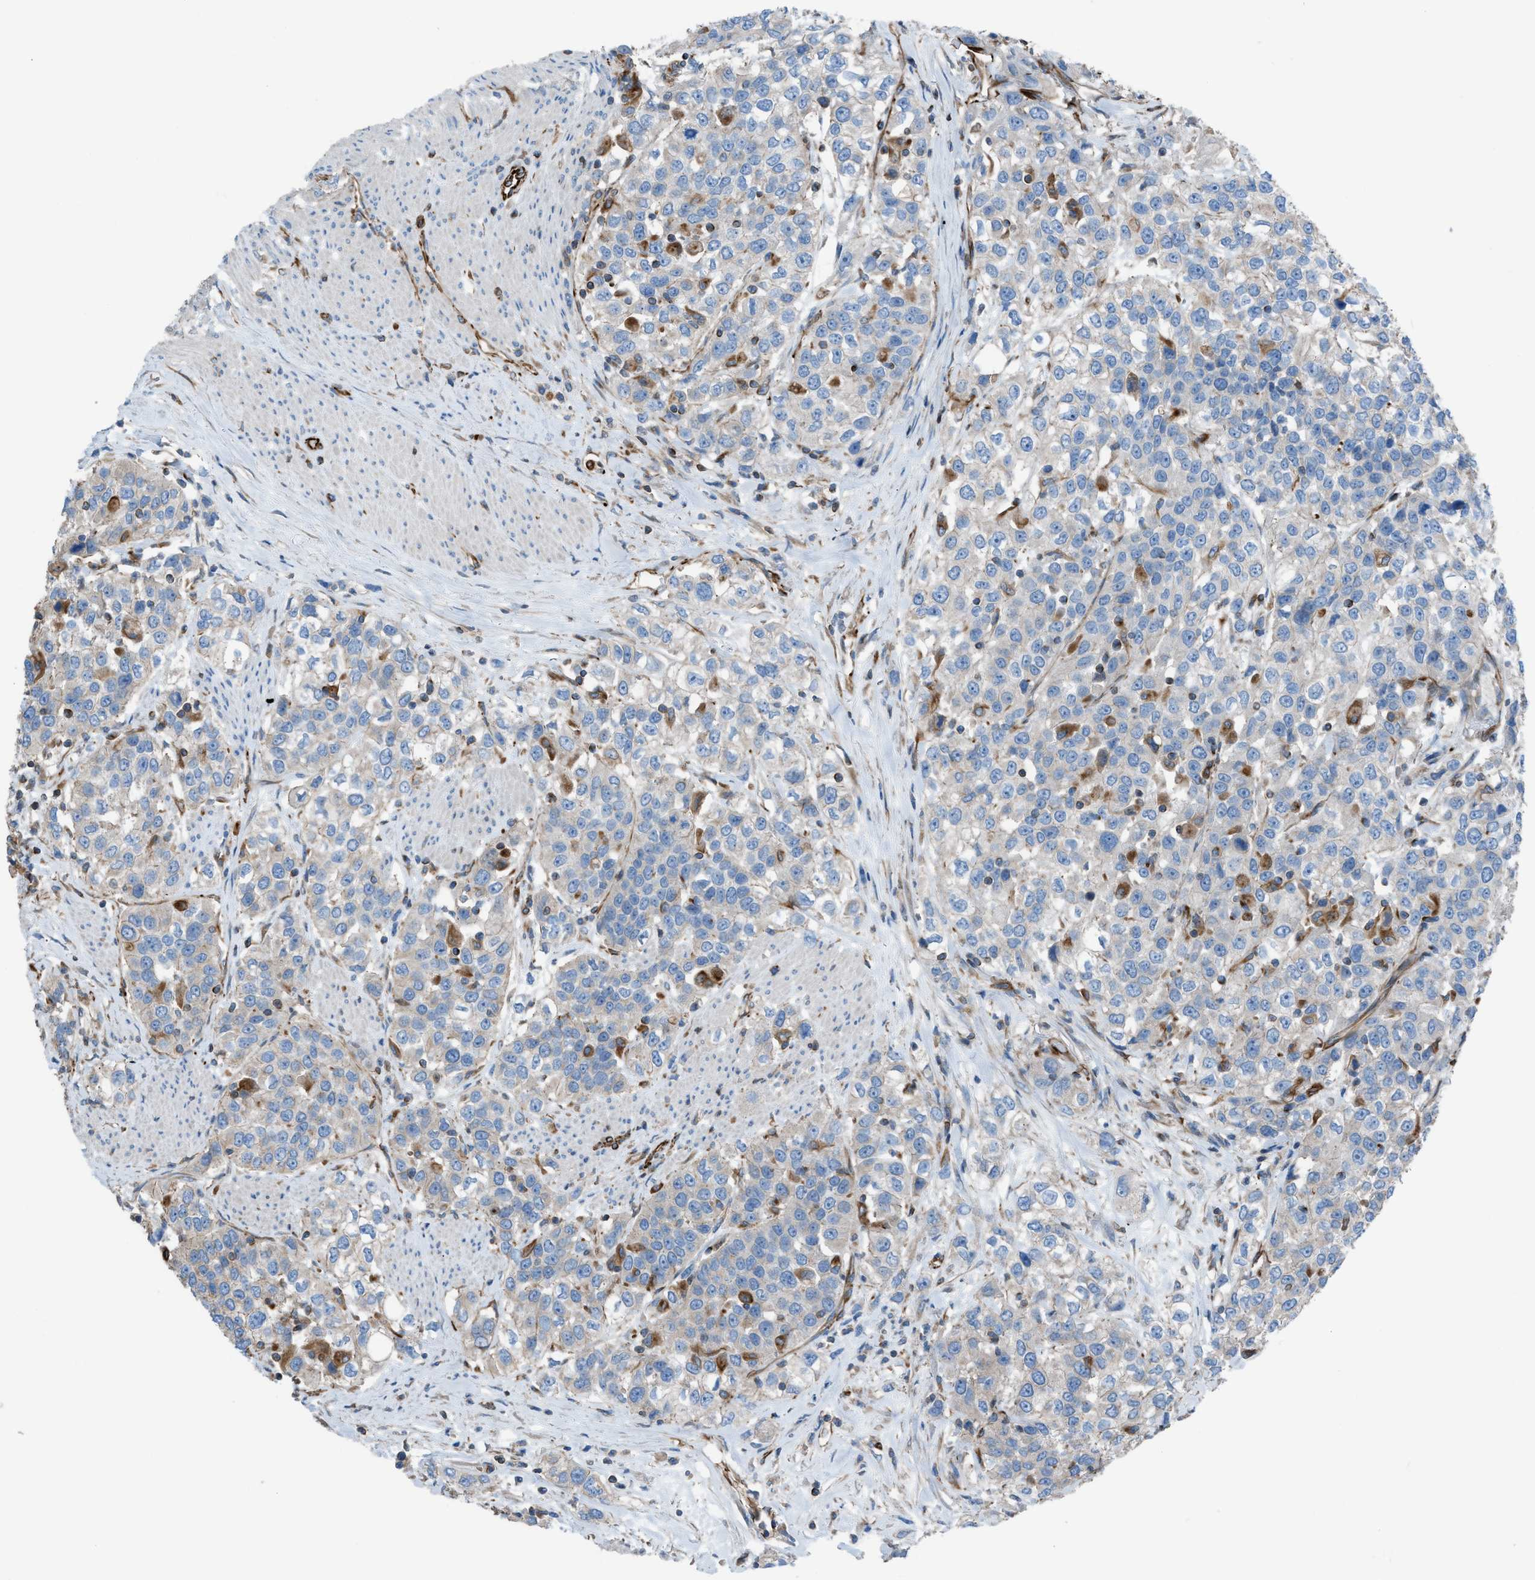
{"staining": {"intensity": "weak", "quantity": "25%-75%", "location": "cytoplasmic/membranous"}, "tissue": "urothelial cancer", "cell_type": "Tumor cells", "image_type": "cancer", "snomed": [{"axis": "morphology", "description": "Urothelial carcinoma, High grade"}, {"axis": "topography", "description": "Urinary bladder"}], "caption": "Brown immunohistochemical staining in urothelial carcinoma (high-grade) demonstrates weak cytoplasmic/membranous staining in approximately 25%-75% of tumor cells.", "gene": "CABP7", "patient": {"sex": "female", "age": 80}}